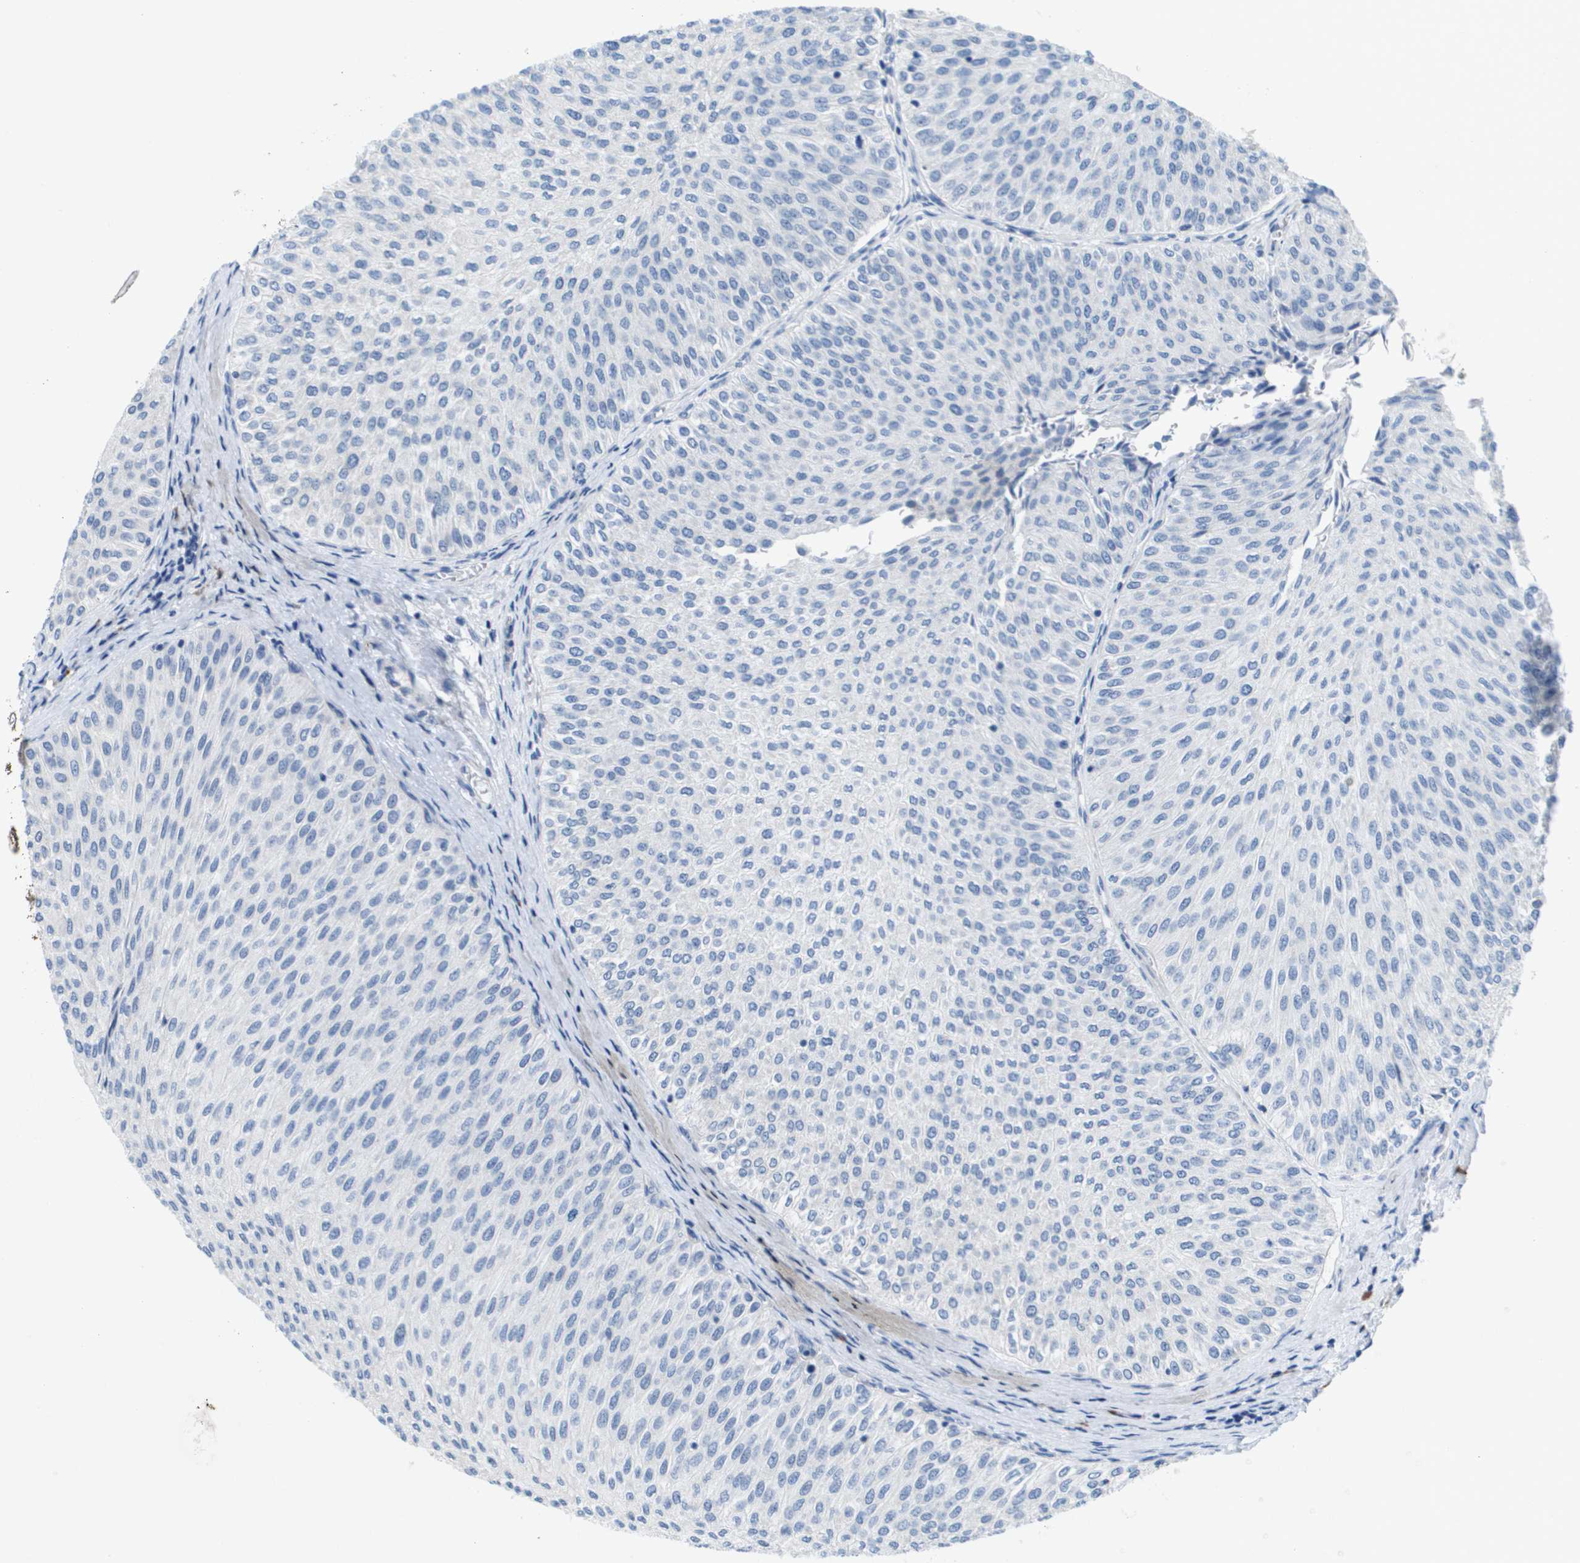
{"staining": {"intensity": "negative", "quantity": "none", "location": "none"}, "tissue": "urothelial cancer", "cell_type": "Tumor cells", "image_type": "cancer", "snomed": [{"axis": "morphology", "description": "Urothelial carcinoma, Low grade"}, {"axis": "topography", "description": "Urinary bladder"}], "caption": "This is an IHC photomicrograph of urothelial cancer. There is no expression in tumor cells.", "gene": "CD3G", "patient": {"sex": "male", "age": 78}}